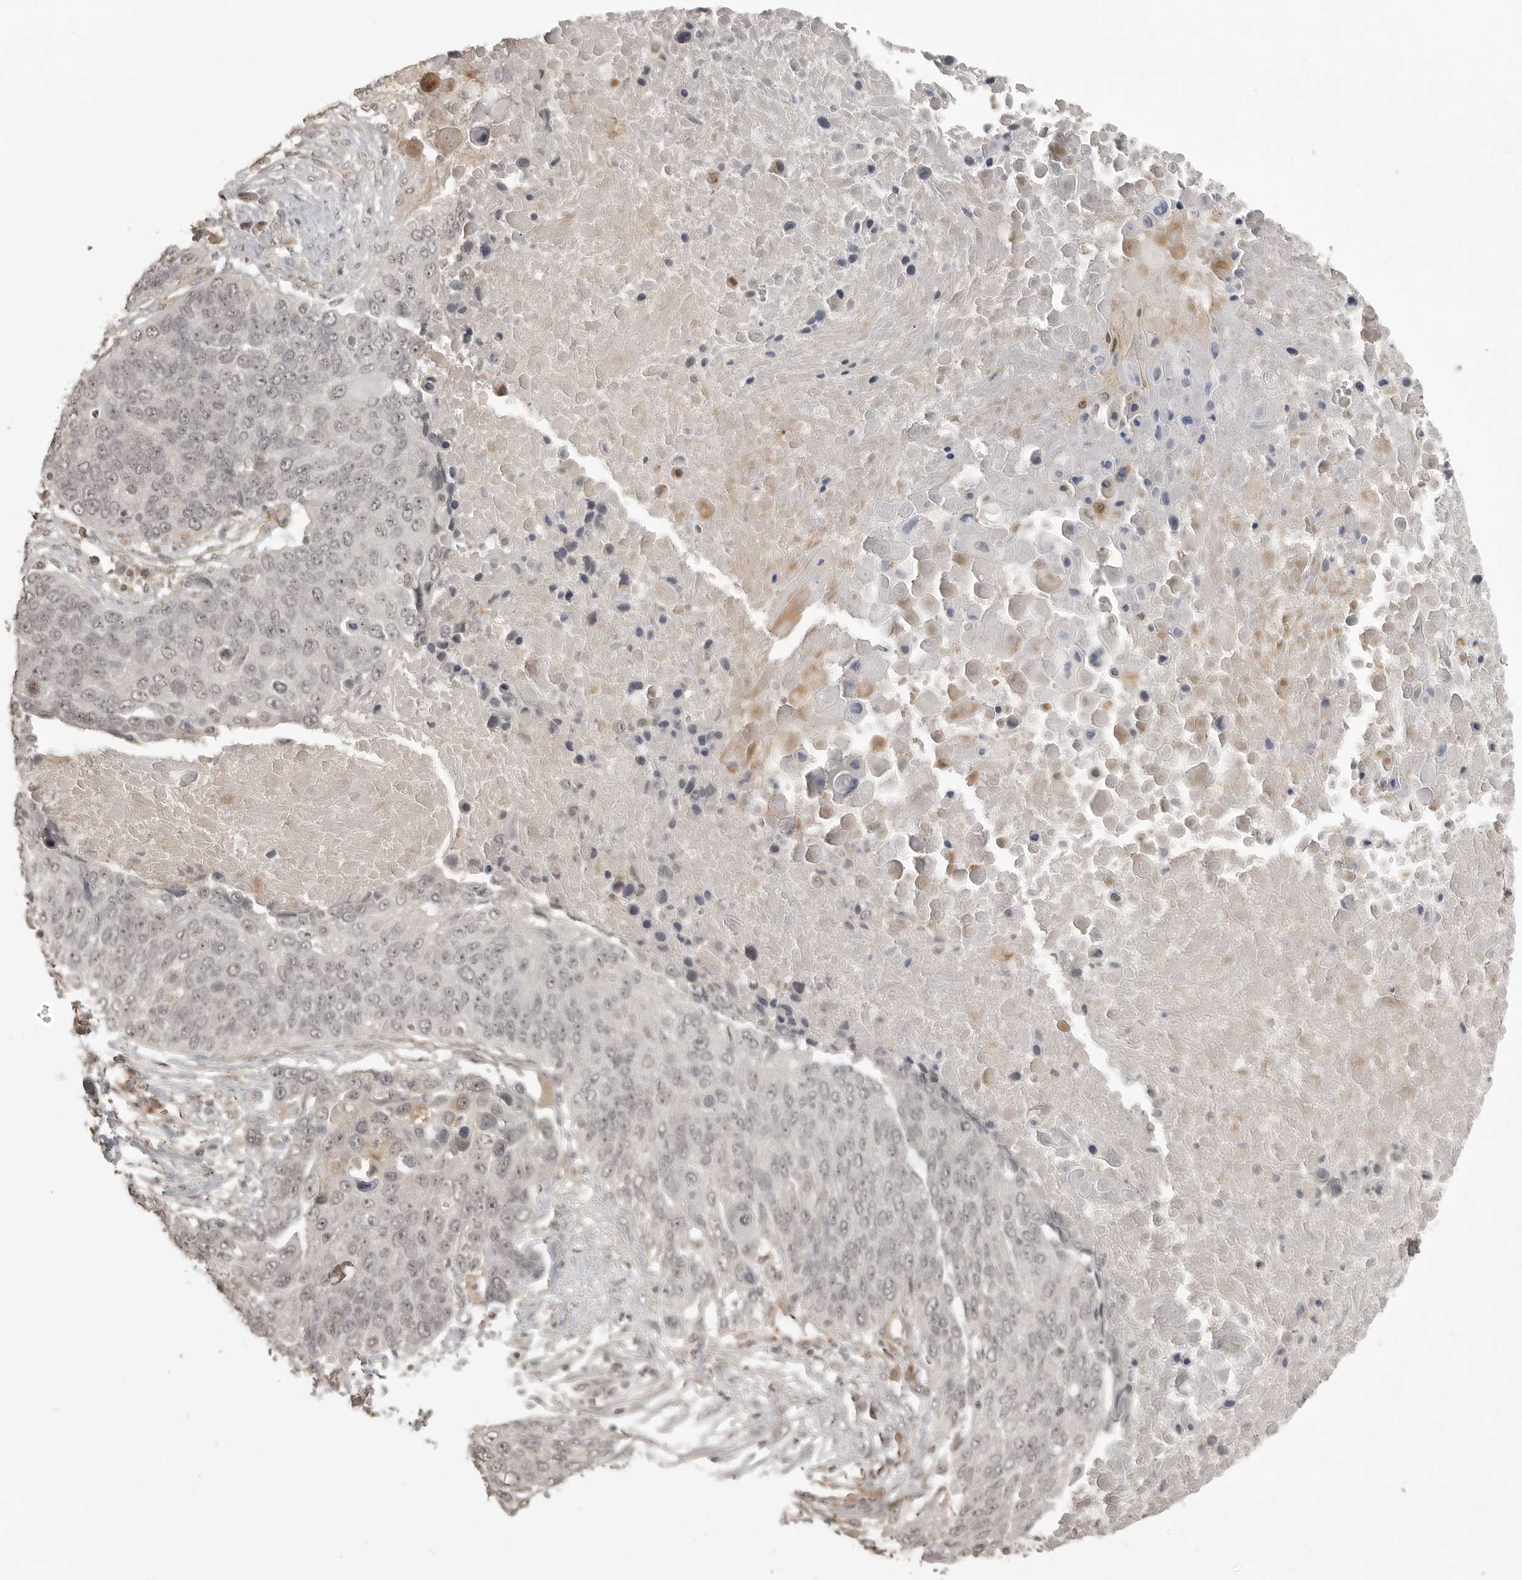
{"staining": {"intensity": "negative", "quantity": "none", "location": "none"}, "tissue": "lung cancer", "cell_type": "Tumor cells", "image_type": "cancer", "snomed": [{"axis": "morphology", "description": "Squamous cell carcinoma, NOS"}, {"axis": "topography", "description": "Lung"}], "caption": "An IHC image of squamous cell carcinoma (lung) is shown. There is no staining in tumor cells of squamous cell carcinoma (lung). (DAB immunohistochemistry (IHC), high magnification).", "gene": "SMG8", "patient": {"sex": "male", "age": 66}}